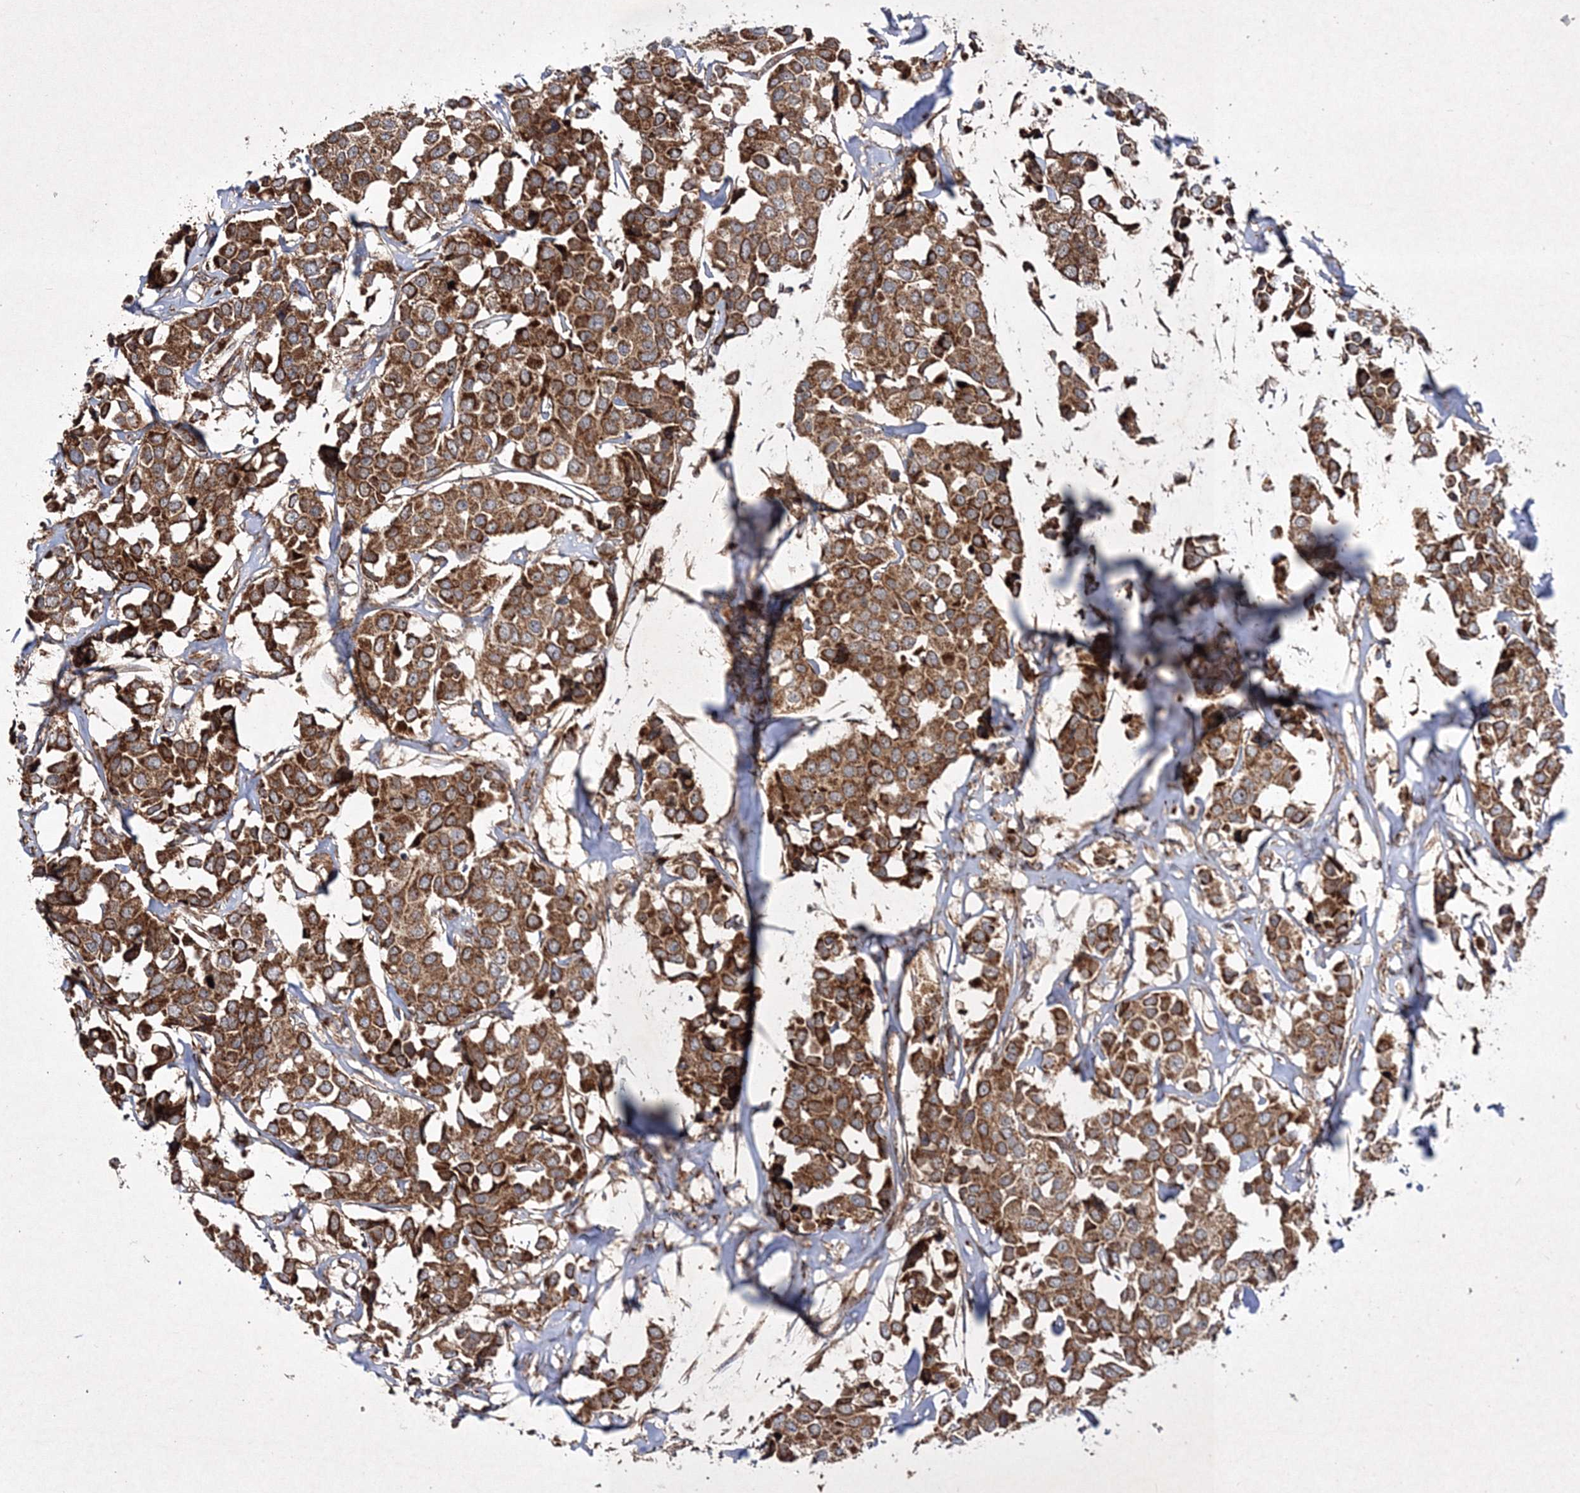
{"staining": {"intensity": "strong", "quantity": ">75%", "location": "cytoplasmic/membranous"}, "tissue": "breast cancer", "cell_type": "Tumor cells", "image_type": "cancer", "snomed": [{"axis": "morphology", "description": "Duct carcinoma"}, {"axis": "topography", "description": "Breast"}], "caption": "Immunohistochemistry (IHC) of human invasive ductal carcinoma (breast) shows high levels of strong cytoplasmic/membranous expression in about >75% of tumor cells.", "gene": "SCRN3", "patient": {"sex": "female", "age": 80}}